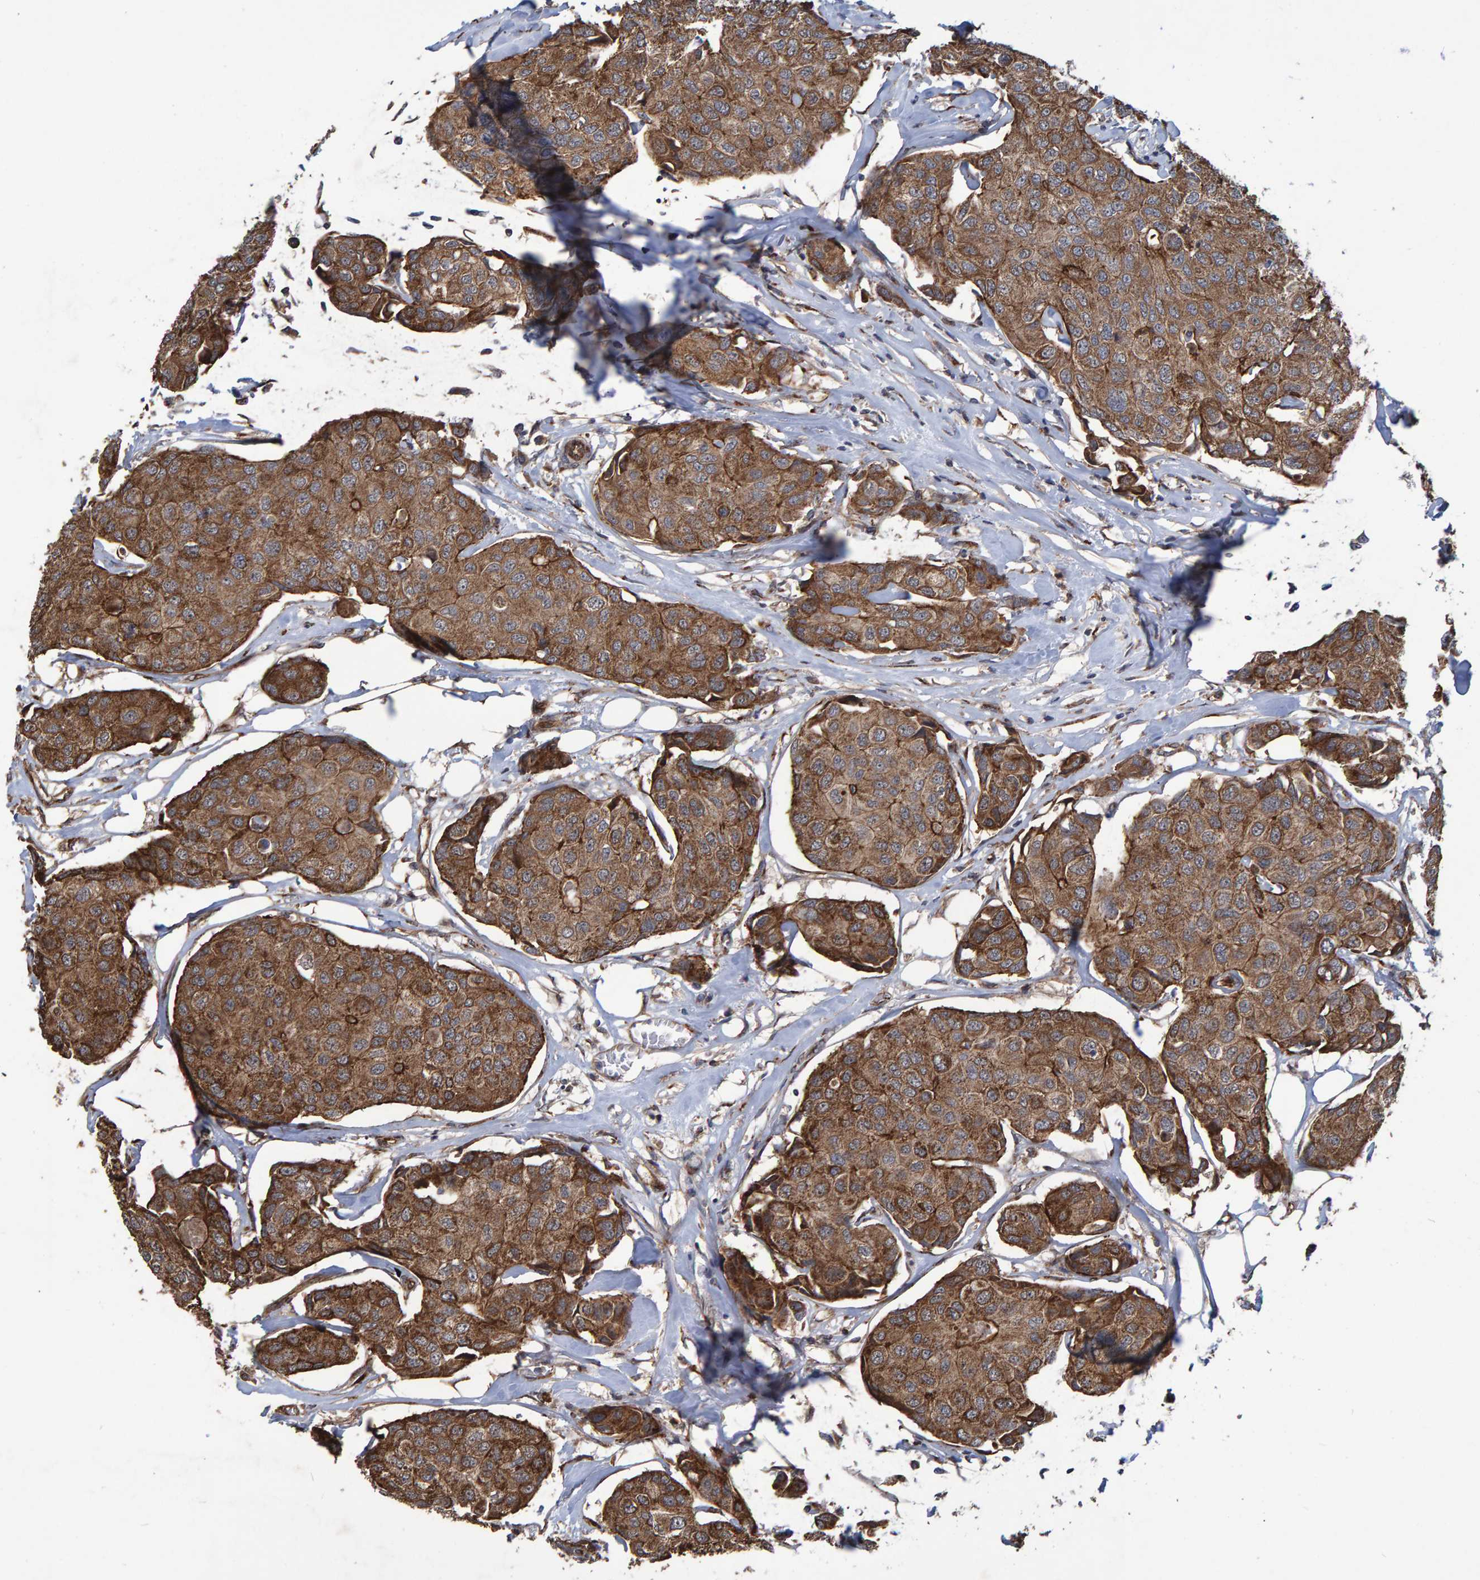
{"staining": {"intensity": "moderate", "quantity": ">75%", "location": "cytoplasmic/membranous"}, "tissue": "breast cancer", "cell_type": "Tumor cells", "image_type": "cancer", "snomed": [{"axis": "morphology", "description": "Duct carcinoma"}, {"axis": "topography", "description": "Breast"}], "caption": "Tumor cells exhibit medium levels of moderate cytoplasmic/membranous staining in about >75% of cells in intraductal carcinoma (breast).", "gene": "TRIM68", "patient": {"sex": "female", "age": 80}}